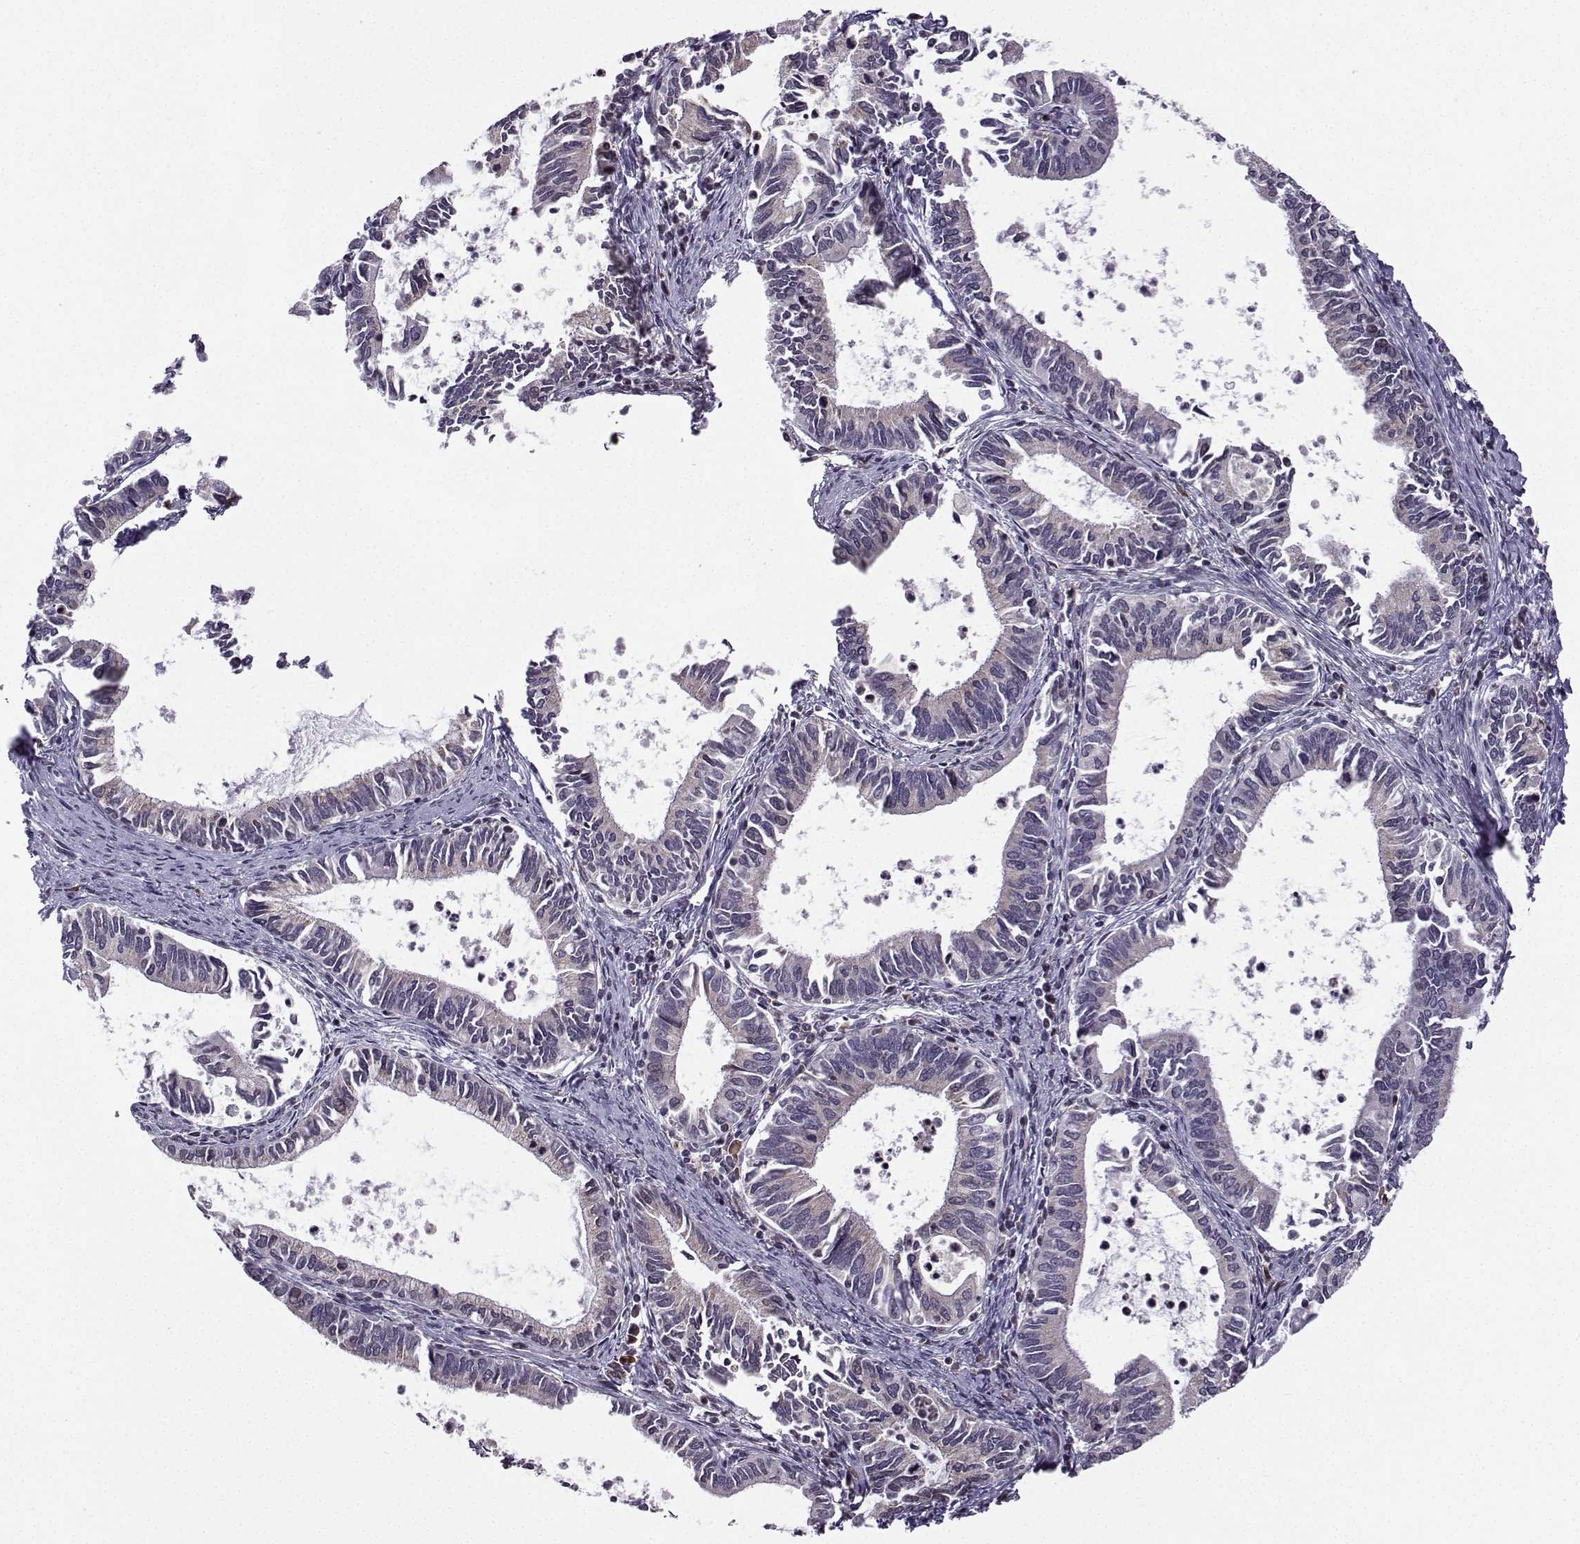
{"staining": {"intensity": "negative", "quantity": "none", "location": "none"}, "tissue": "cervical cancer", "cell_type": "Tumor cells", "image_type": "cancer", "snomed": [{"axis": "morphology", "description": "Adenocarcinoma, NOS"}, {"axis": "topography", "description": "Cervix"}], "caption": "Immunohistochemical staining of cervical cancer (adenocarcinoma) demonstrates no significant positivity in tumor cells.", "gene": "EZH1", "patient": {"sex": "female", "age": 42}}